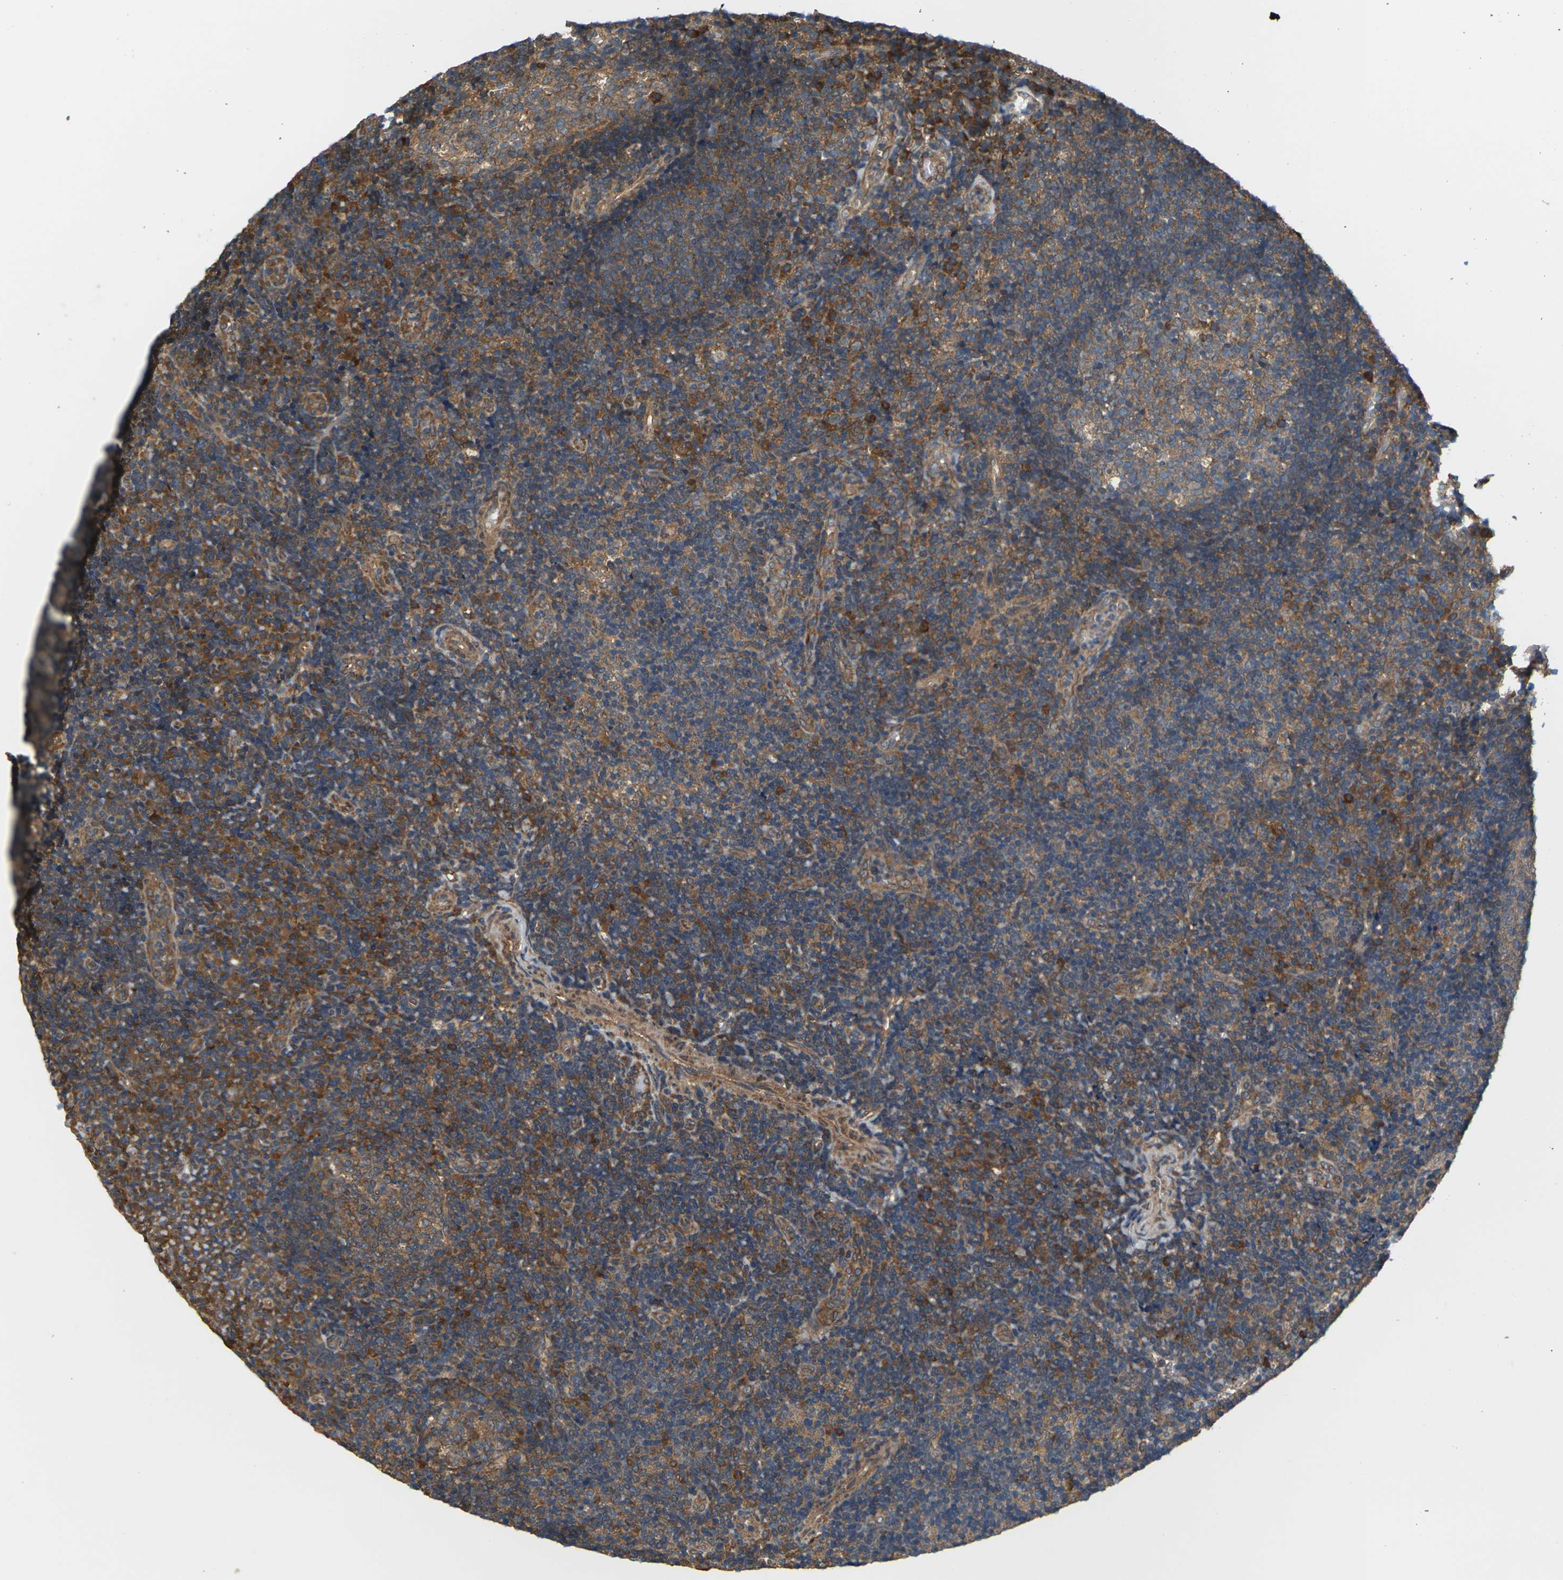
{"staining": {"intensity": "moderate", "quantity": ">75%", "location": "cytoplasmic/membranous"}, "tissue": "tonsil", "cell_type": "Germinal center cells", "image_type": "normal", "snomed": [{"axis": "morphology", "description": "Normal tissue, NOS"}, {"axis": "topography", "description": "Tonsil"}], "caption": "A medium amount of moderate cytoplasmic/membranous staining is present in approximately >75% of germinal center cells in unremarkable tonsil.", "gene": "NRAS", "patient": {"sex": "female", "age": 40}}